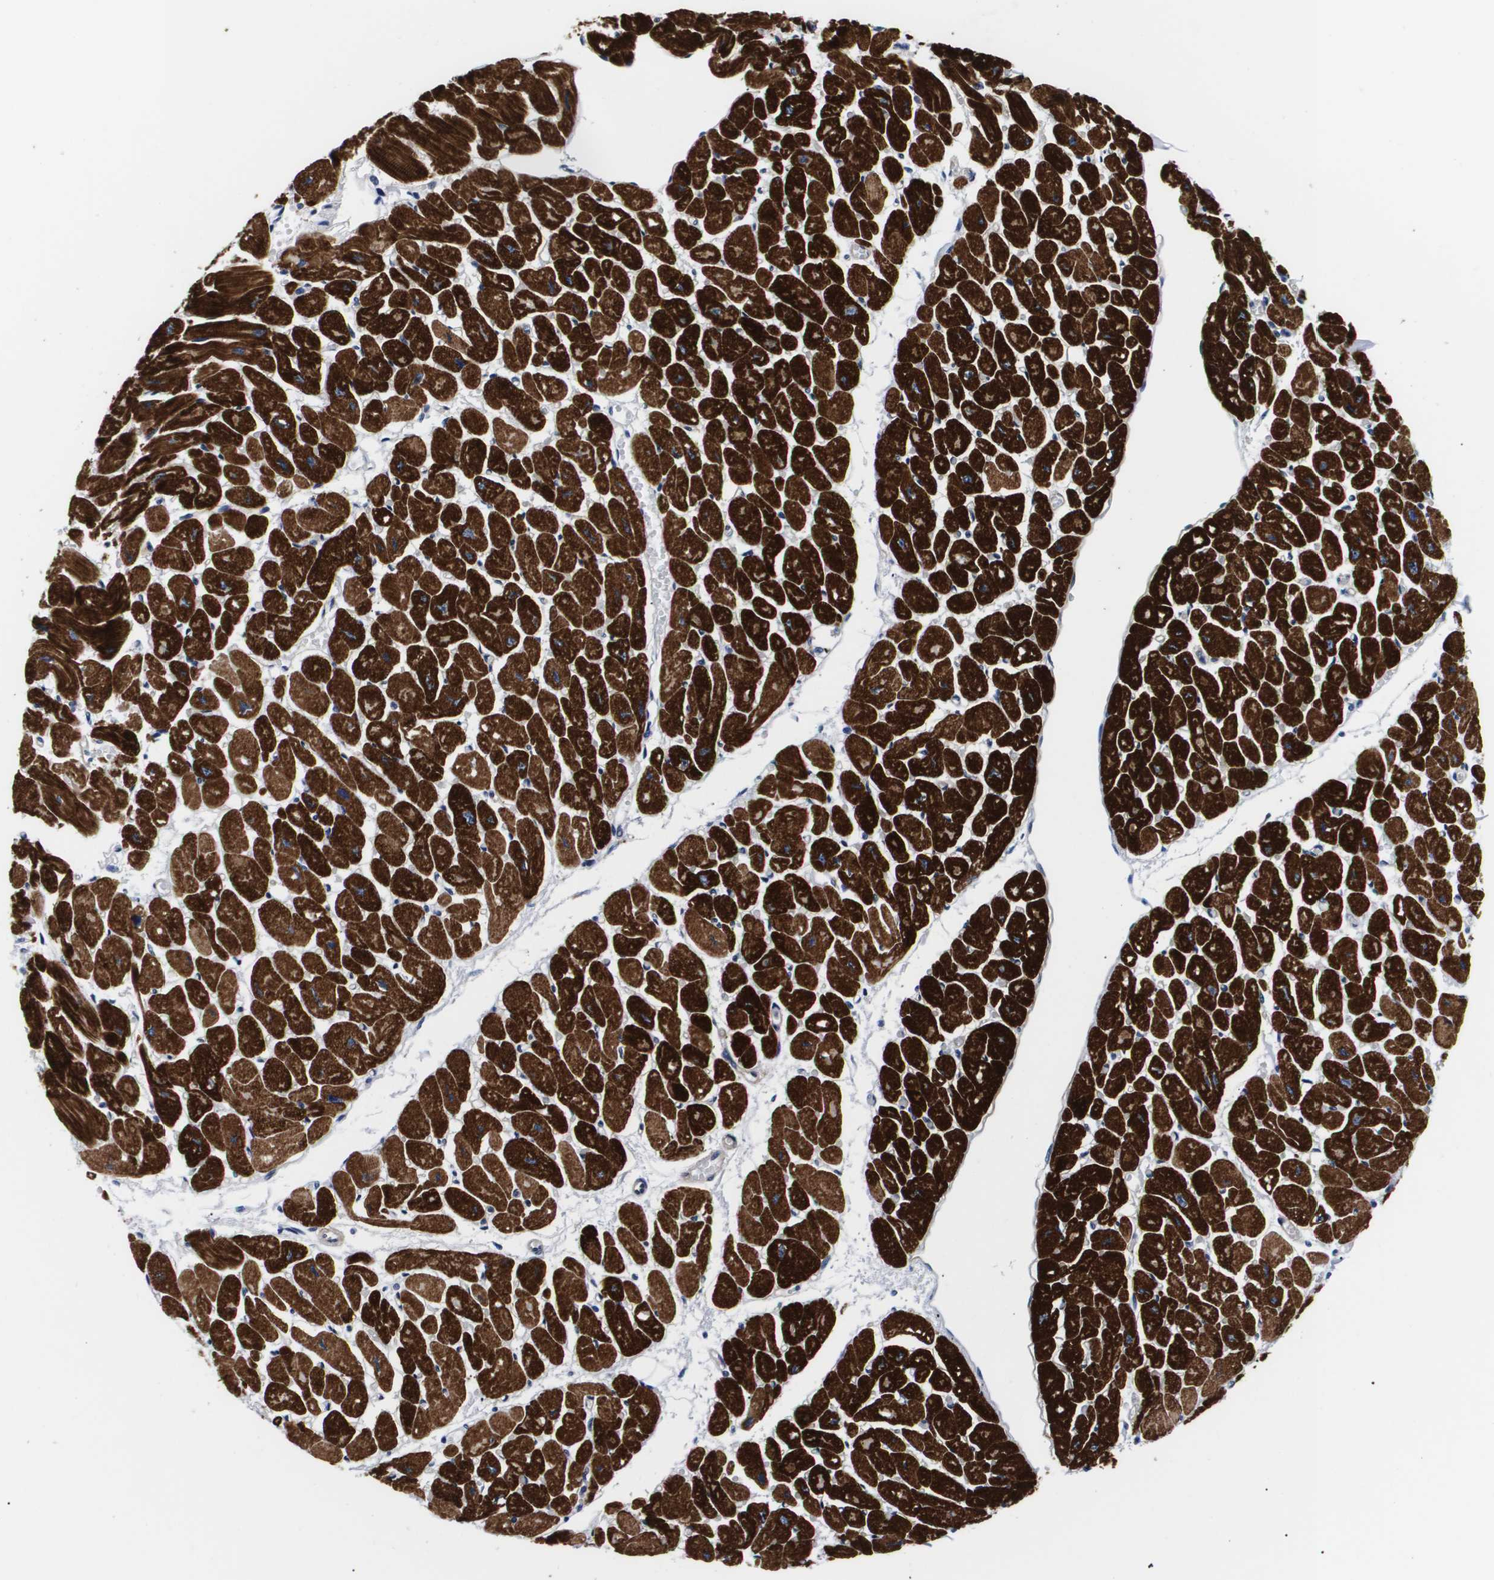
{"staining": {"intensity": "strong", "quantity": ">75%", "location": "cytoplasmic/membranous"}, "tissue": "heart muscle", "cell_type": "Cardiomyocytes", "image_type": "normal", "snomed": [{"axis": "morphology", "description": "Normal tissue, NOS"}, {"axis": "topography", "description": "Heart"}], "caption": "Immunohistochemistry (IHC) photomicrograph of benign heart muscle: human heart muscle stained using IHC exhibits high levels of strong protein expression localized specifically in the cytoplasmic/membranous of cardiomyocytes, appearing as a cytoplasmic/membranous brown color.", "gene": "SHD", "patient": {"sex": "female", "age": 54}}